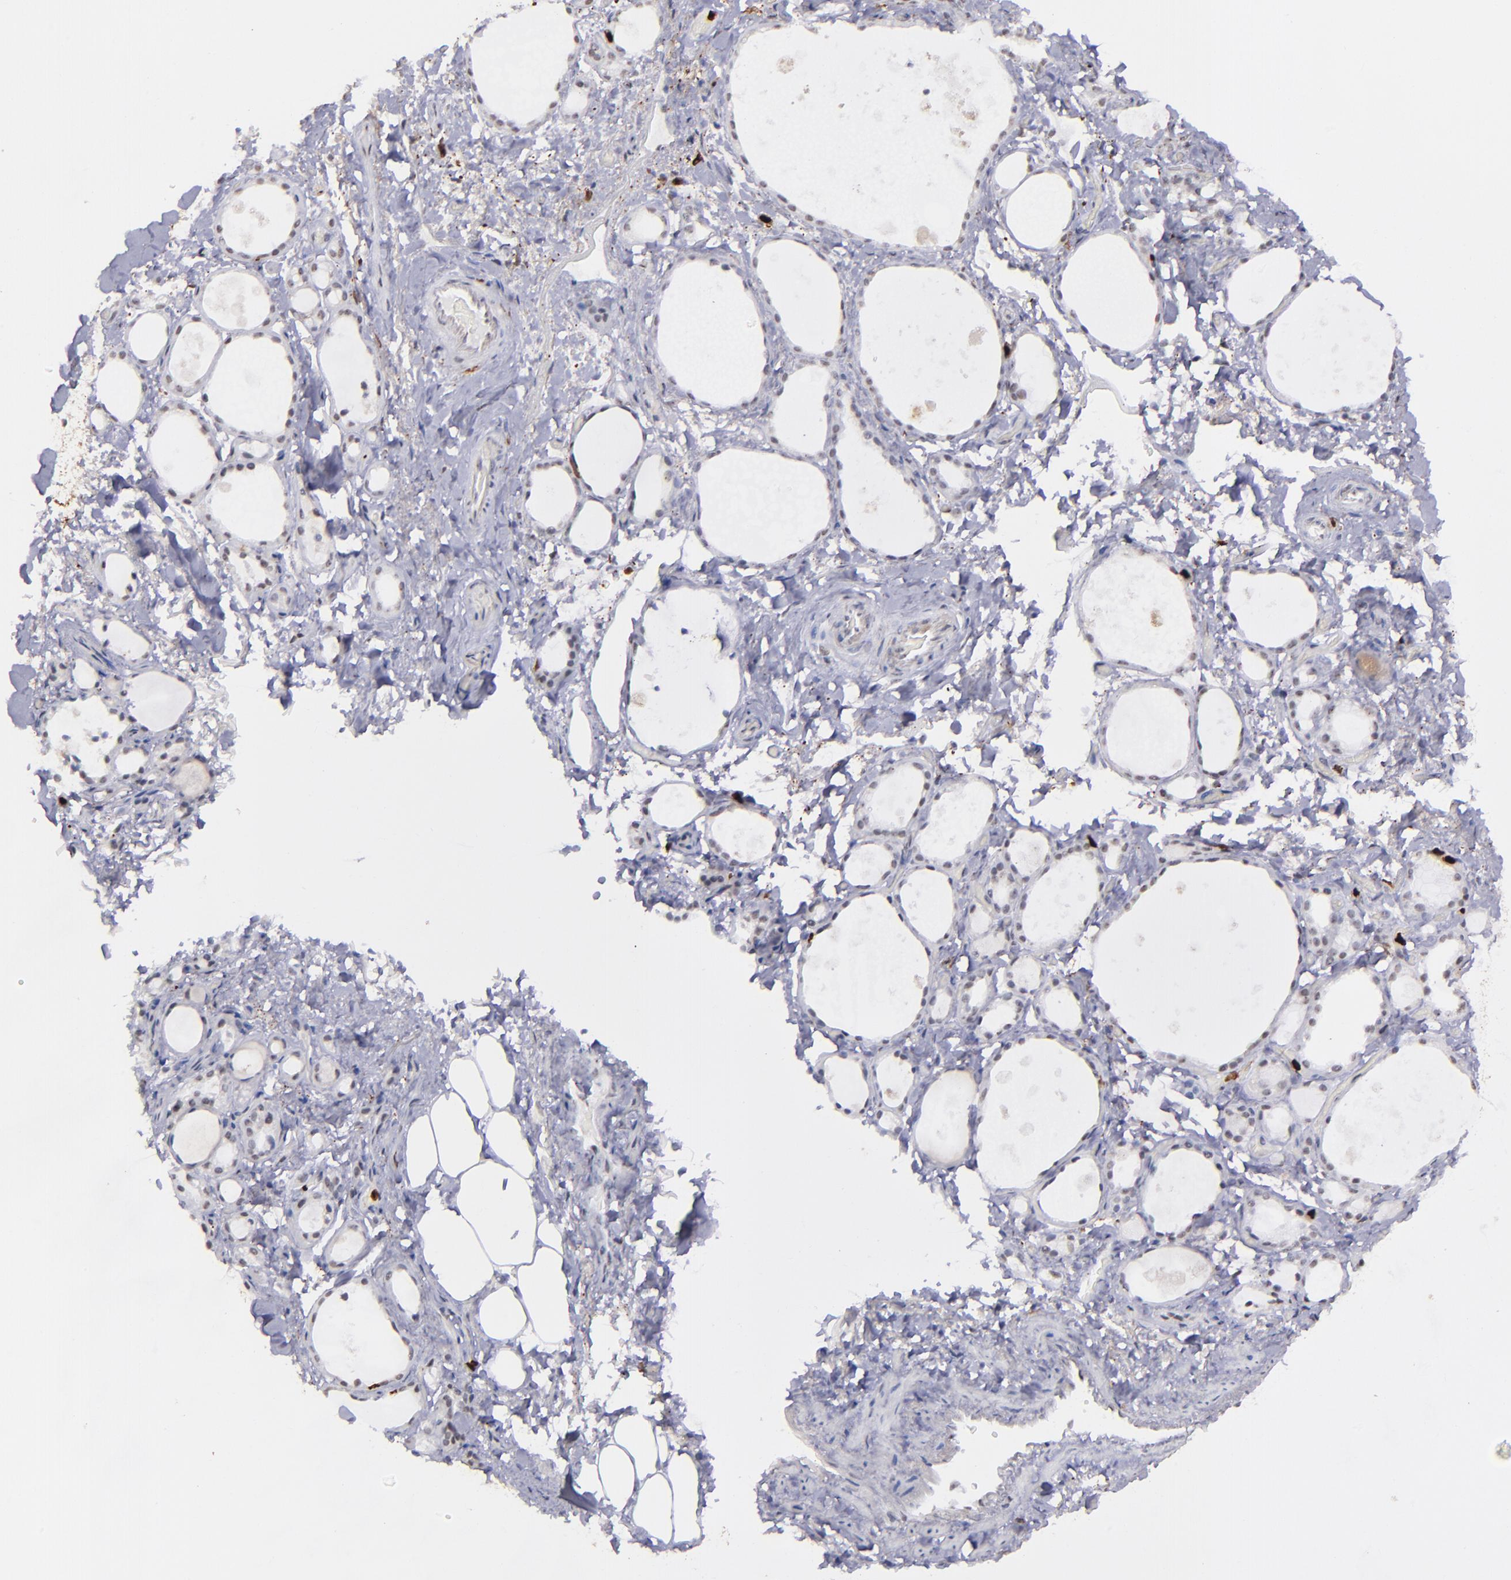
{"staining": {"intensity": "negative", "quantity": "none", "location": "none"}, "tissue": "thyroid gland", "cell_type": "Glandular cells", "image_type": "normal", "snomed": [{"axis": "morphology", "description": "Normal tissue, NOS"}, {"axis": "topography", "description": "Thyroid gland"}], "caption": "Glandular cells are negative for brown protein staining in normal thyroid gland. (IHC, brightfield microscopy, high magnification).", "gene": "NCF2", "patient": {"sex": "female", "age": 75}}